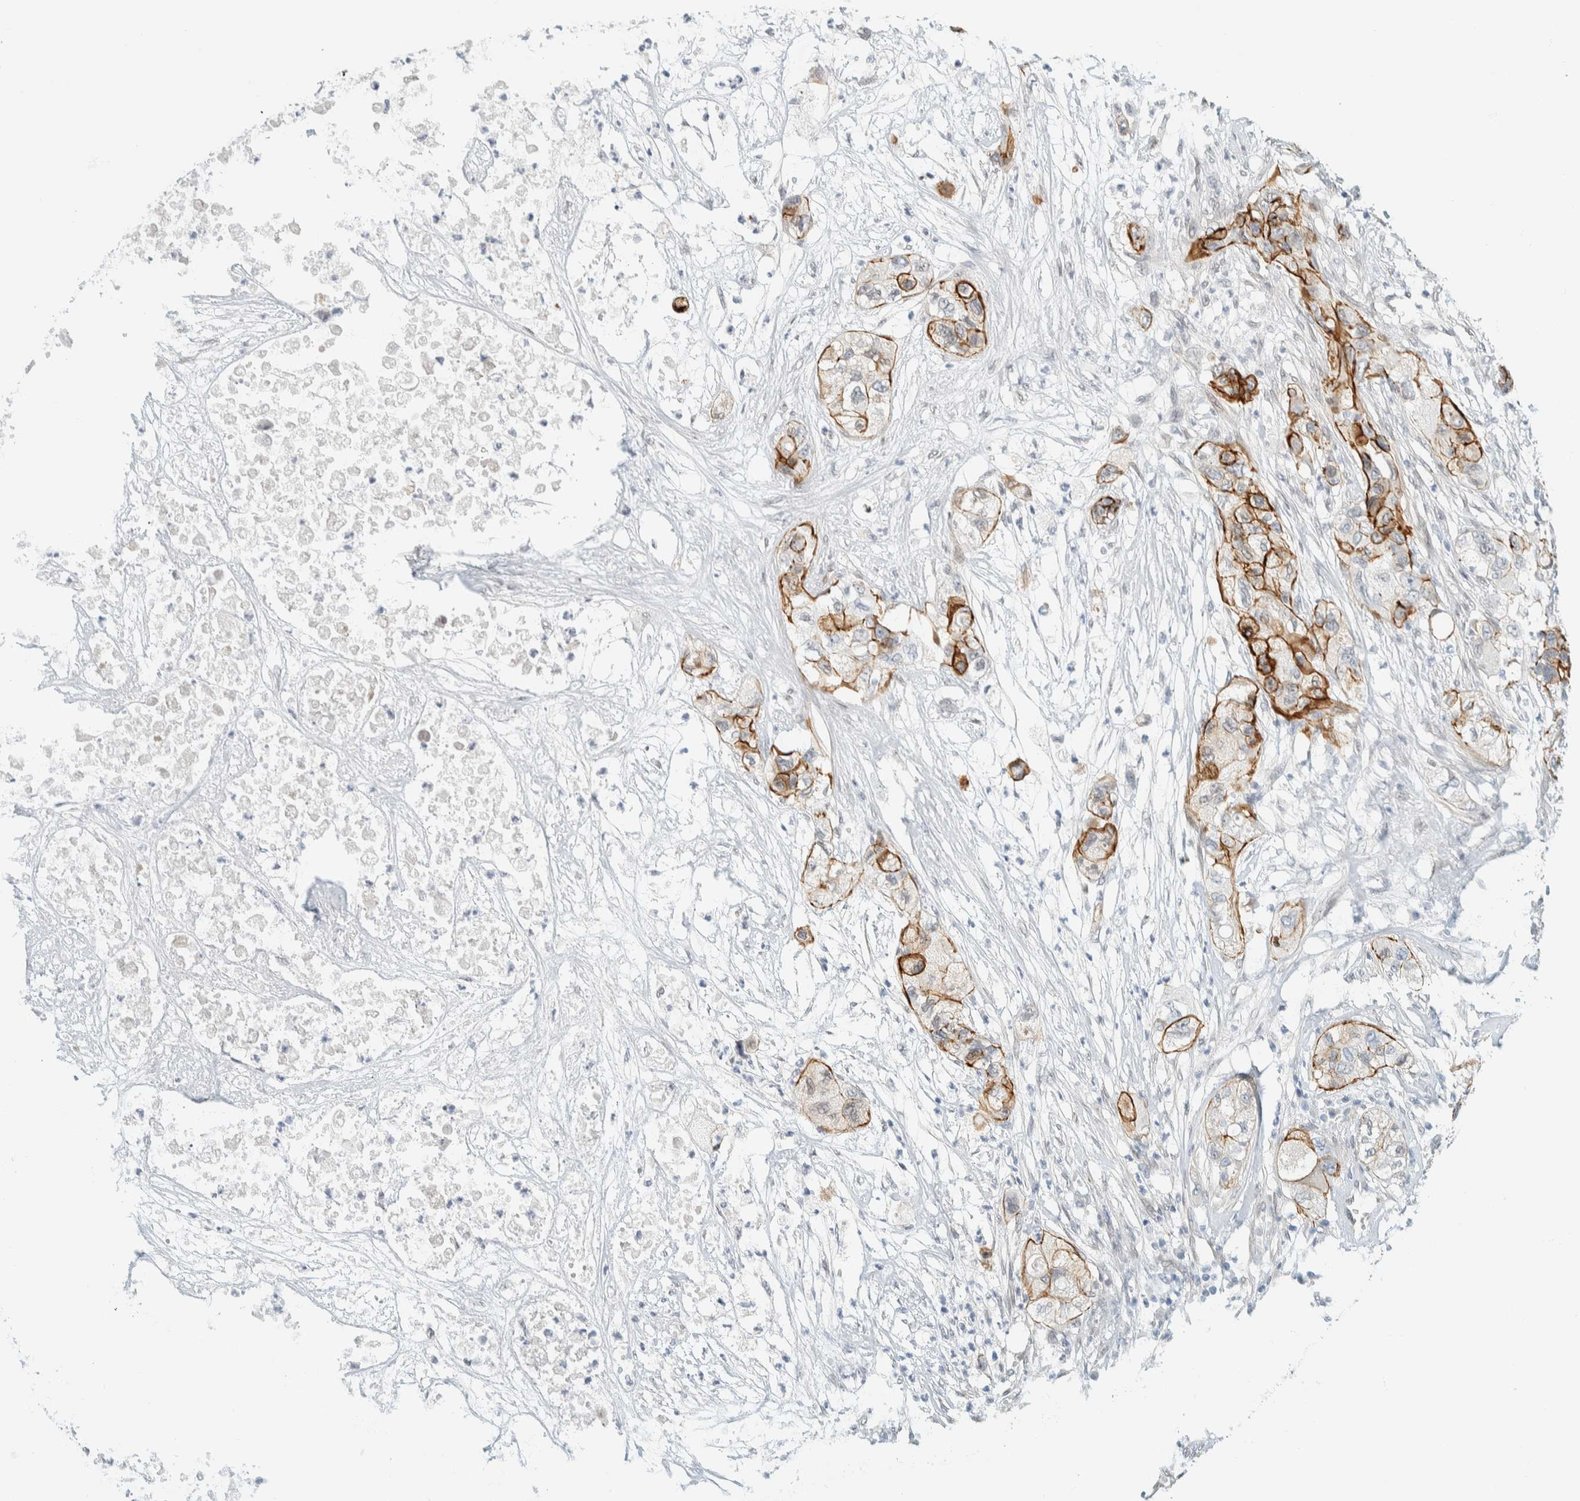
{"staining": {"intensity": "moderate", "quantity": "25%-75%", "location": "cytoplasmic/membranous"}, "tissue": "pancreatic cancer", "cell_type": "Tumor cells", "image_type": "cancer", "snomed": [{"axis": "morphology", "description": "Adenocarcinoma, NOS"}, {"axis": "topography", "description": "Pancreas"}], "caption": "A histopathology image of human pancreatic cancer stained for a protein exhibits moderate cytoplasmic/membranous brown staining in tumor cells.", "gene": "C1QTNF12", "patient": {"sex": "female", "age": 78}}